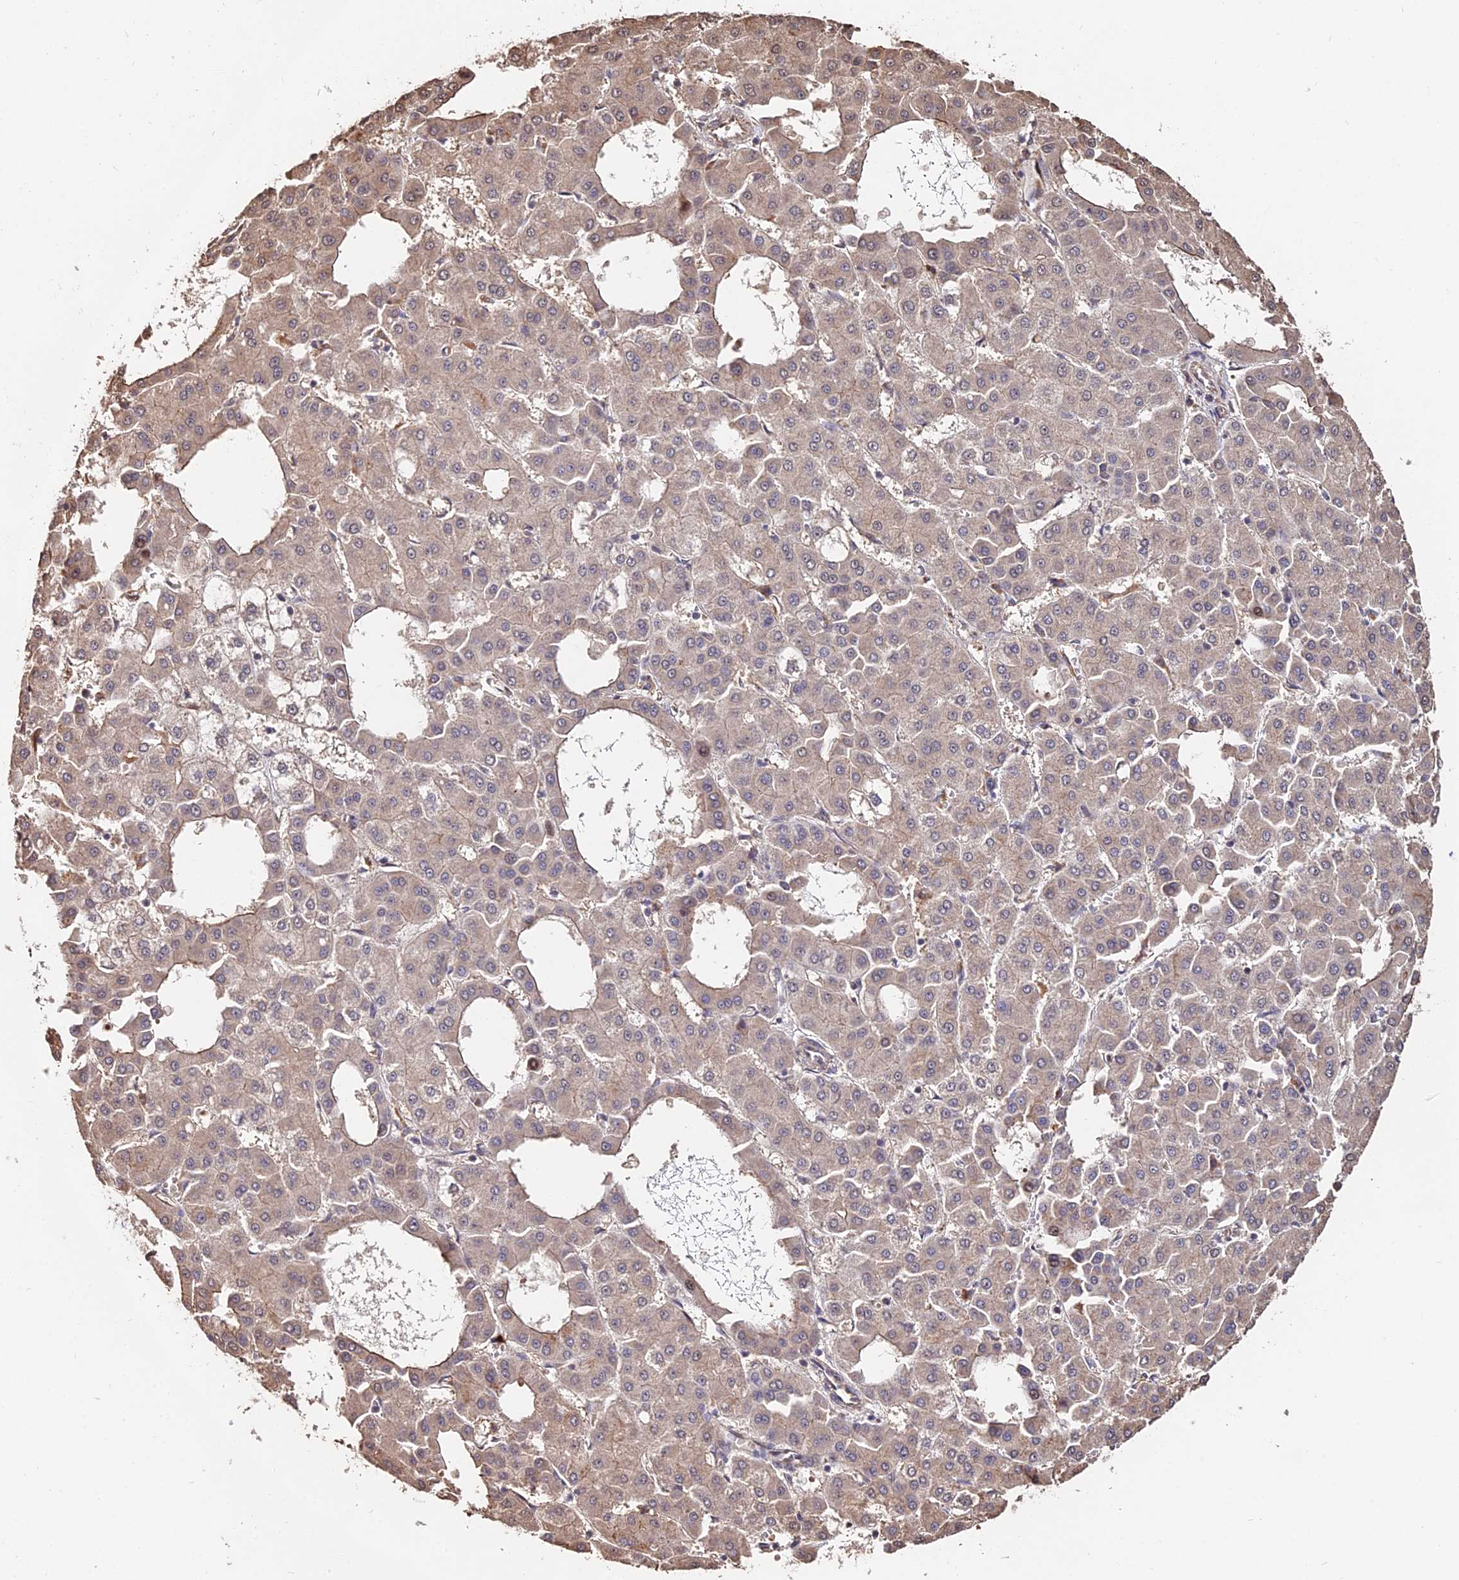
{"staining": {"intensity": "weak", "quantity": "25%-75%", "location": "cytoplasmic/membranous"}, "tissue": "liver cancer", "cell_type": "Tumor cells", "image_type": "cancer", "snomed": [{"axis": "morphology", "description": "Carcinoma, Hepatocellular, NOS"}, {"axis": "topography", "description": "Liver"}], "caption": "Liver hepatocellular carcinoma stained with a brown dye shows weak cytoplasmic/membranous positive staining in approximately 25%-75% of tumor cells.", "gene": "ACTR5", "patient": {"sex": "male", "age": 47}}